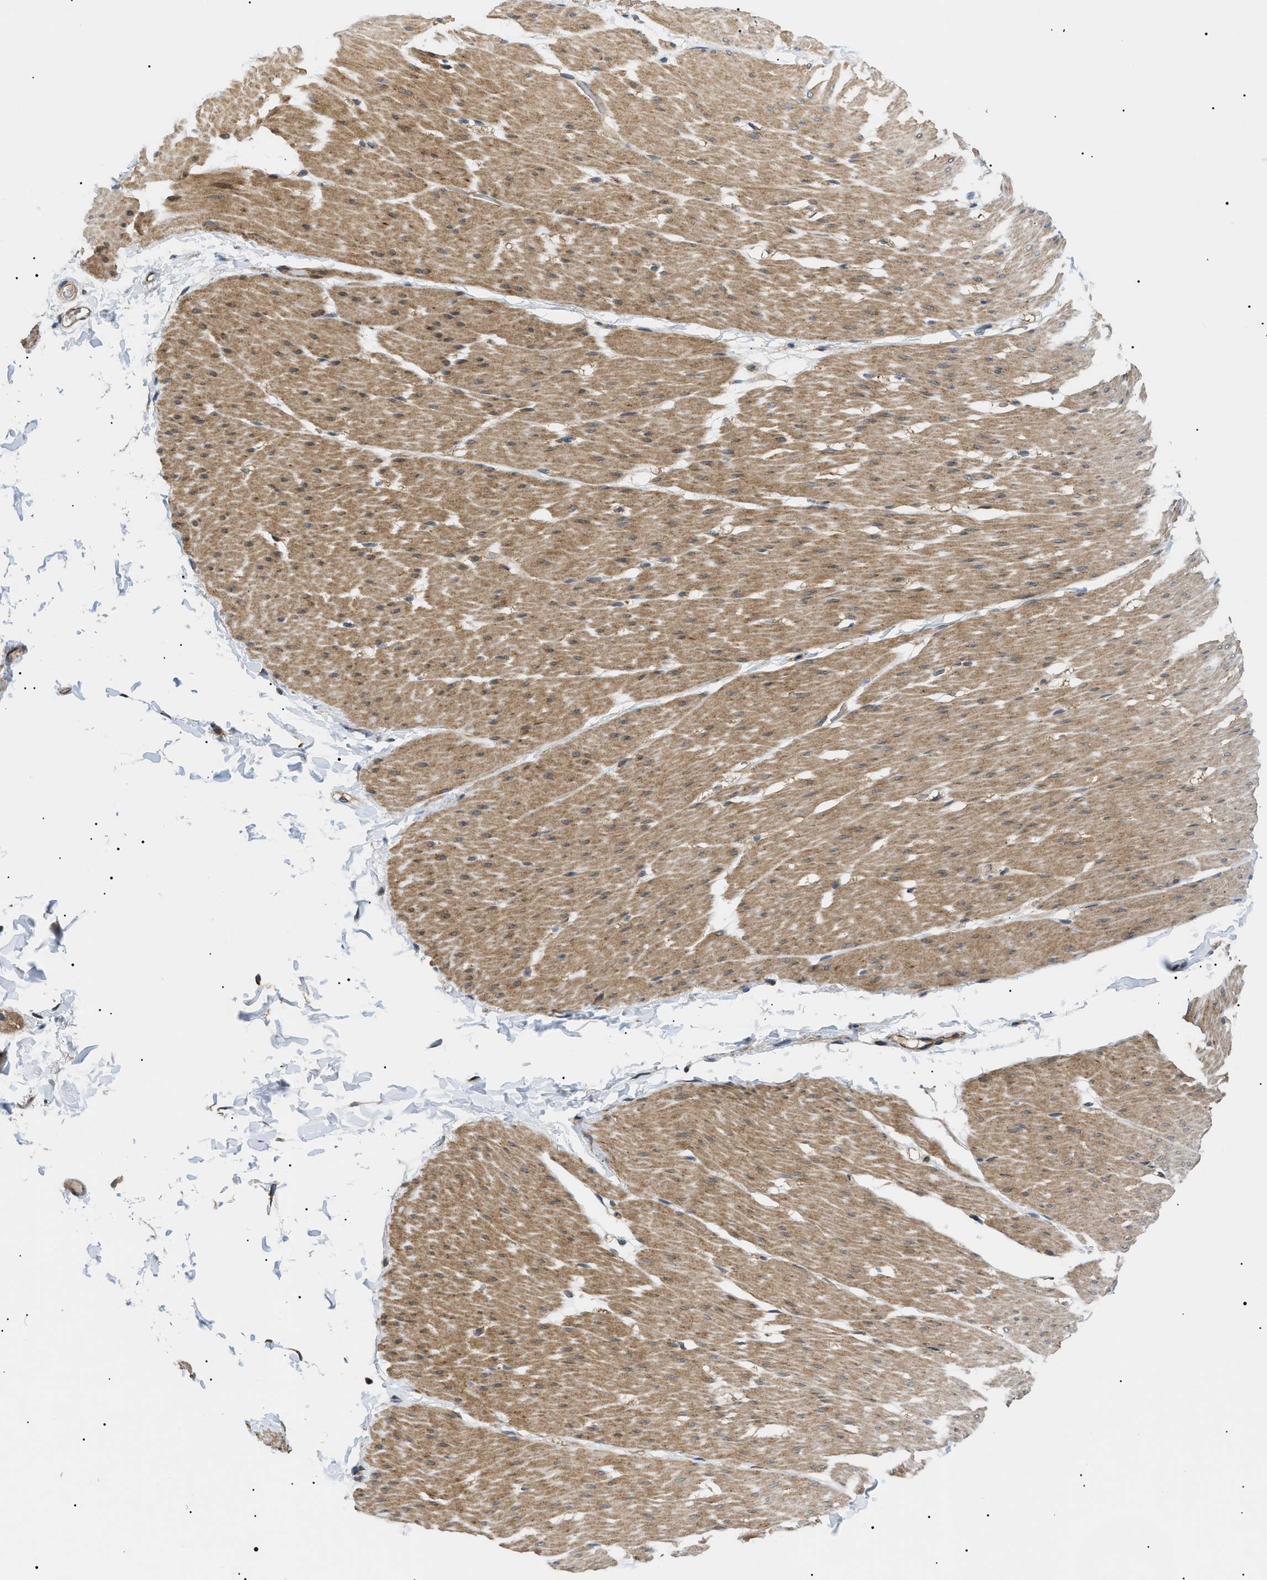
{"staining": {"intensity": "moderate", "quantity": ">75%", "location": "cytoplasmic/membranous"}, "tissue": "smooth muscle", "cell_type": "Smooth muscle cells", "image_type": "normal", "snomed": [{"axis": "morphology", "description": "Normal tissue, NOS"}, {"axis": "topography", "description": "Smooth muscle"}, {"axis": "topography", "description": "Colon"}], "caption": "Approximately >75% of smooth muscle cells in benign smooth muscle show moderate cytoplasmic/membranous protein staining as visualized by brown immunohistochemical staining.", "gene": "SRPK1", "patient": {"sex": "male", "age": 67}}